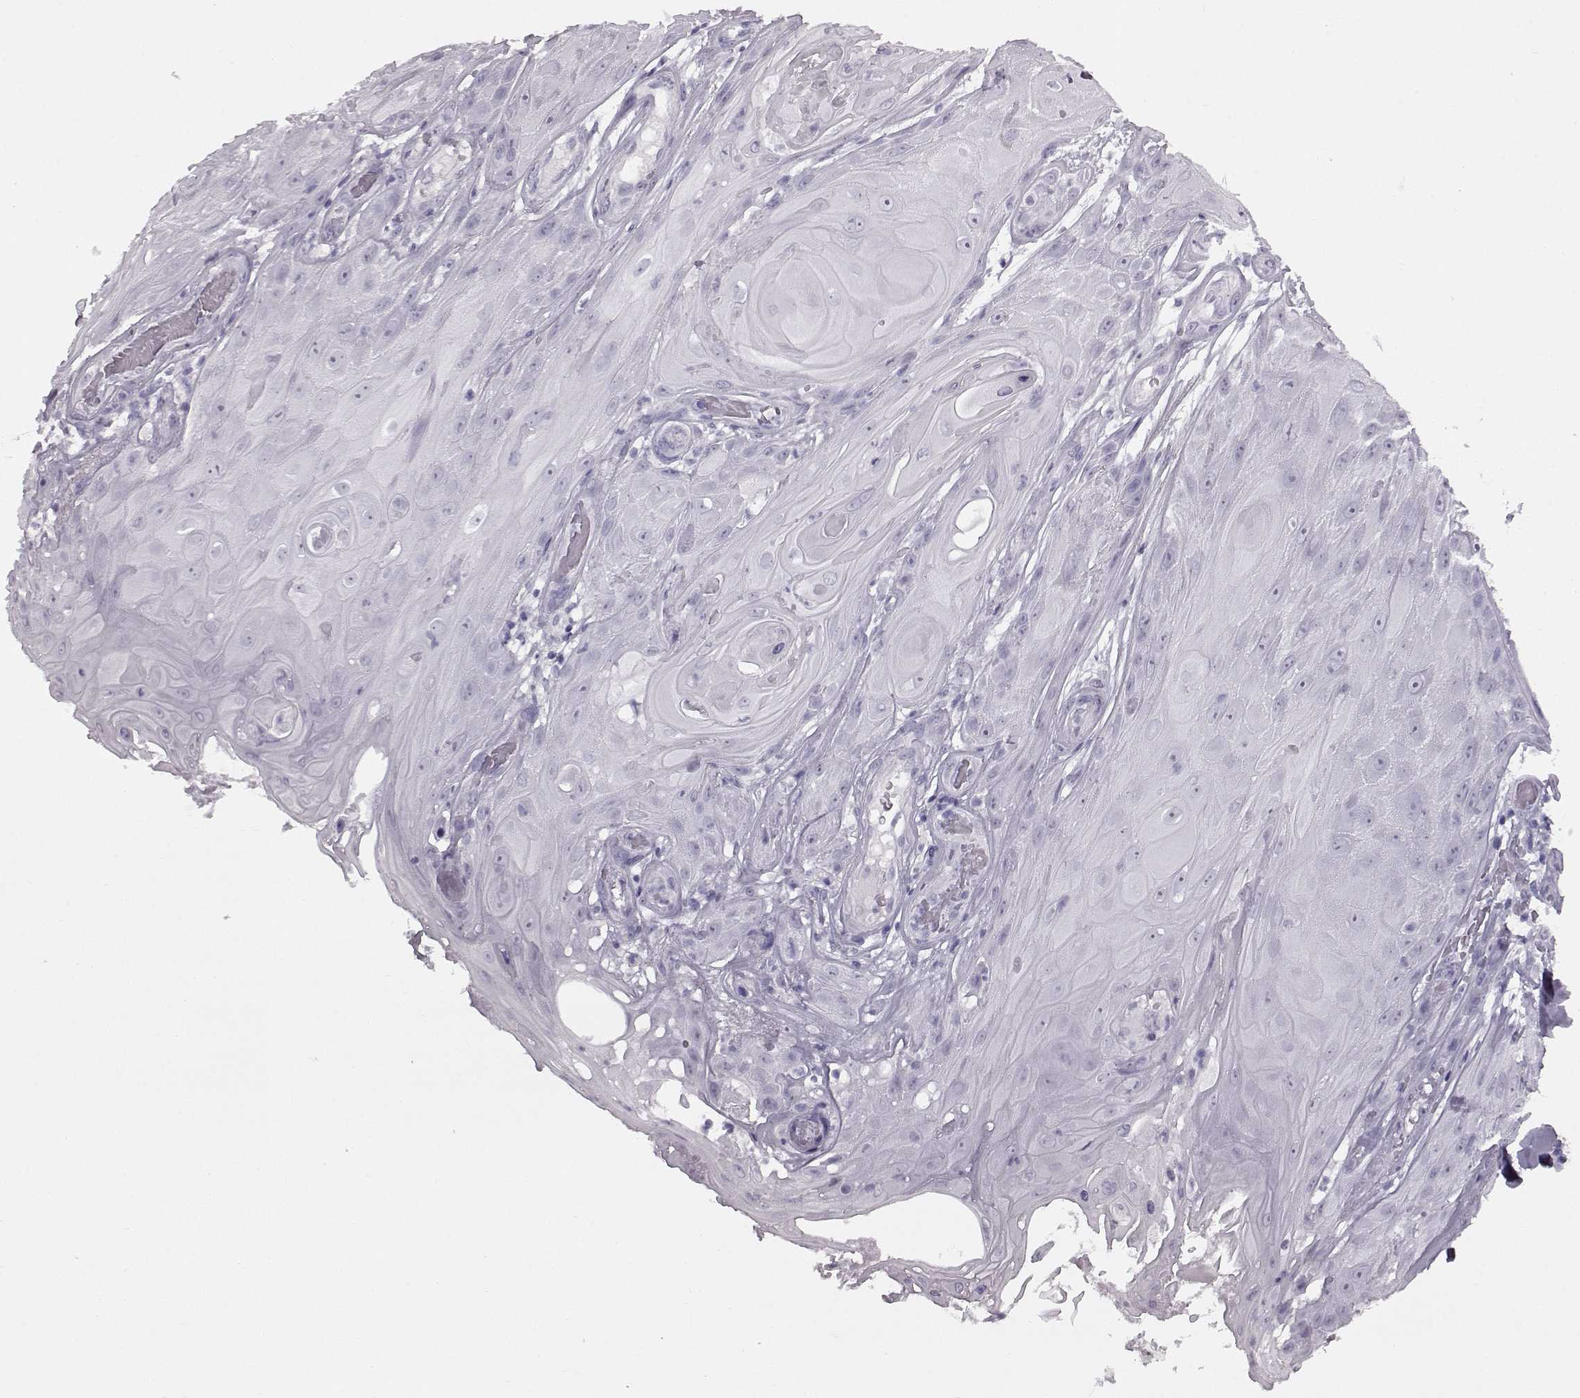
{"staining": {"intensity": "negative", "quantity": "none", "location": "none"}, "tissue": "skin cancer", "cell_type": "Tumor cells", "image_type": "cancer", "snomed": [{"axis": "morphology", "description": "Squamous cell carcinoma, NOS"}, {"axis": "topography", "description": "Skin"}], "caption": "This is an immunohistochemistry (IHC) photomicrograph of squamous cell carcinoma (skin). There is no expression in tumor cells.", "gene": "PRPH2", "patient": {"sex": "male", "age": 62}}